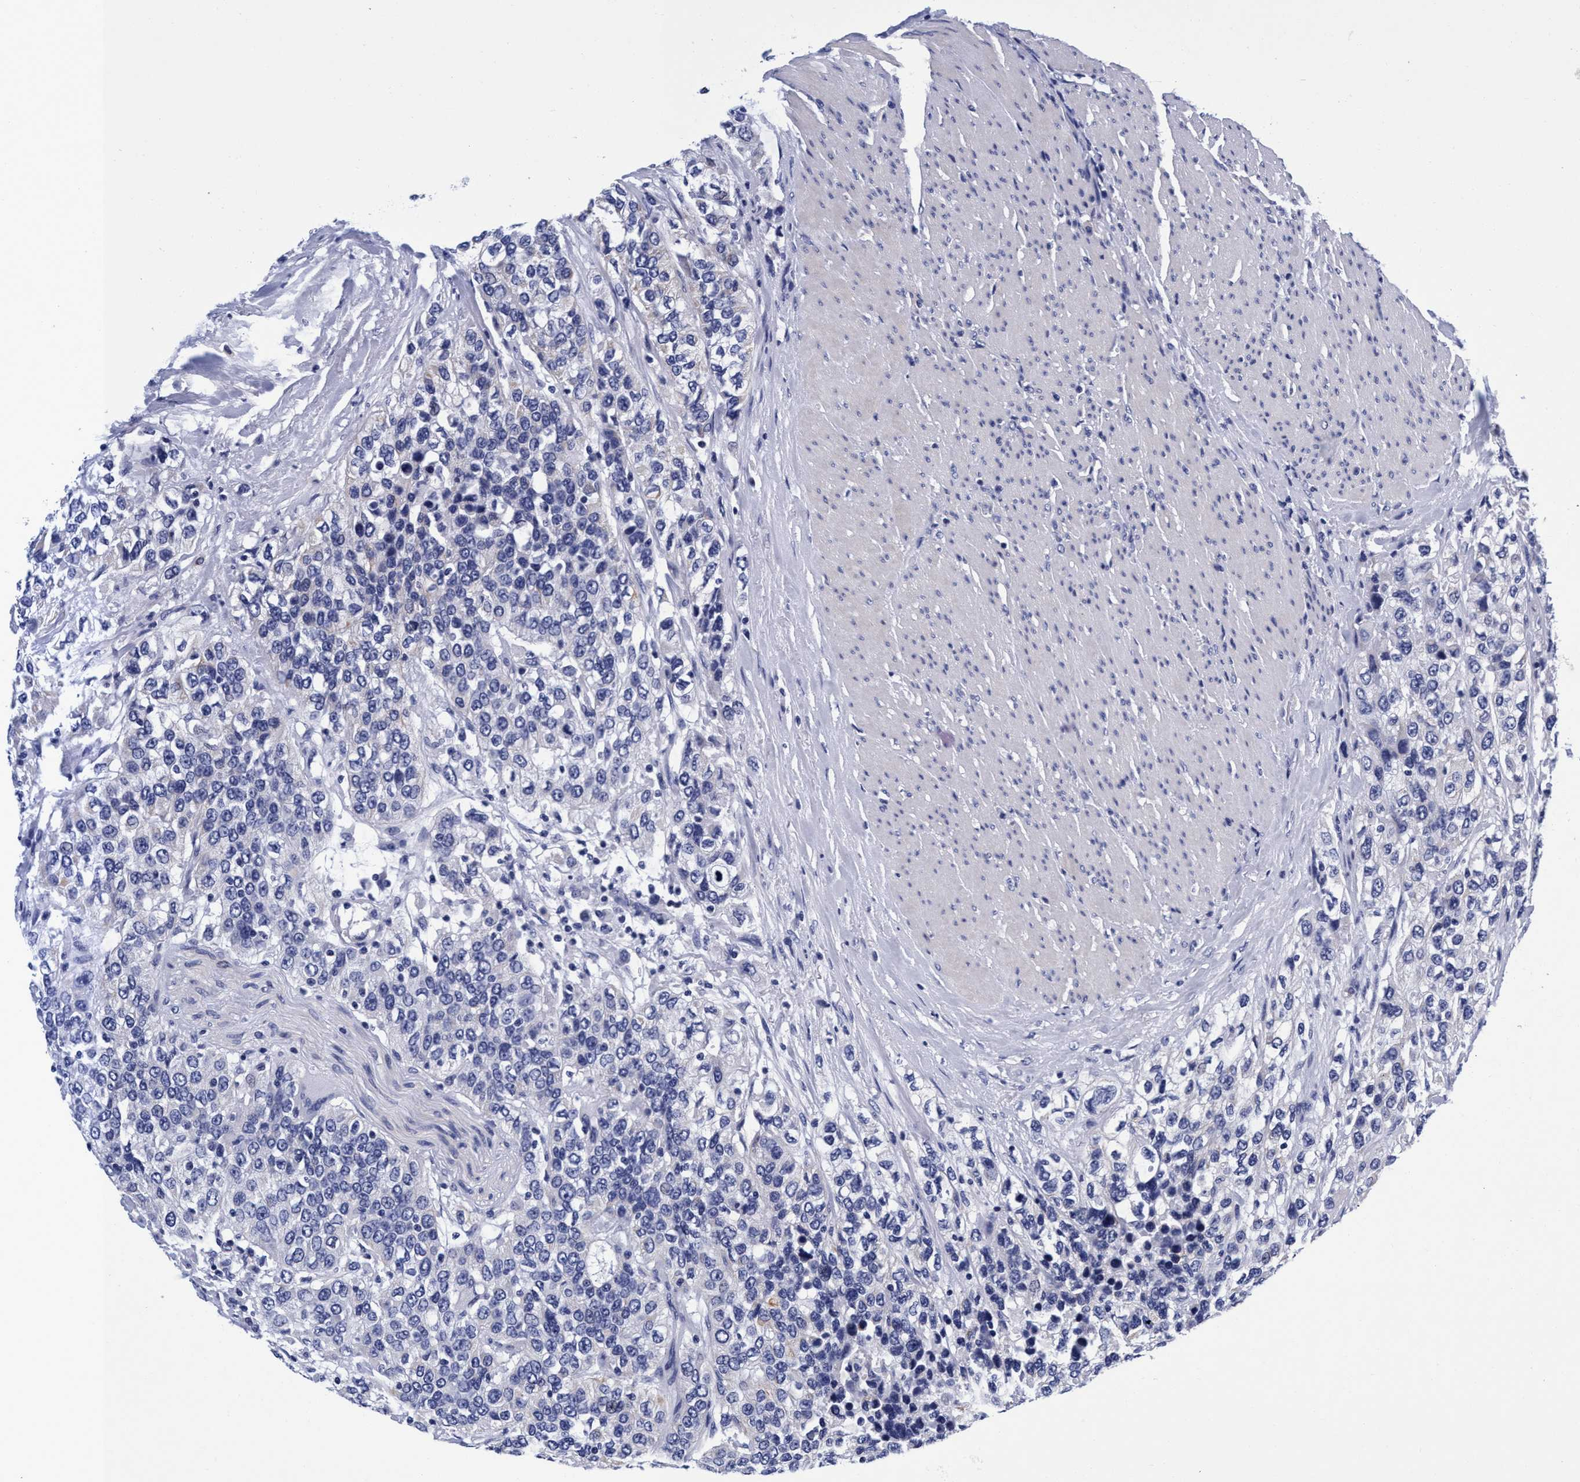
{"staining": {"intensity": "negative", "quantity": "none", "location": "none"}, "tissue": "urothelial cancer", "cell_type": "Tumor cells", "image_type": "cancer", "snomed": [{"axis": "morphology", "description": "Urothelial carcinoma, High grade"}, {"axis": "topography", "description": "Urinary bladder"}], "caption": "High magnification brightfield microscopy of high-grade urothelial carcinoma stained with DAB (3,3'-diaminobenzidine) (brown) and counterstained with hematoxylin (blue): tumor cells show no significant staining.", "gene": "PLPPR1", "patient": {"sex": "female", "age": 80}}